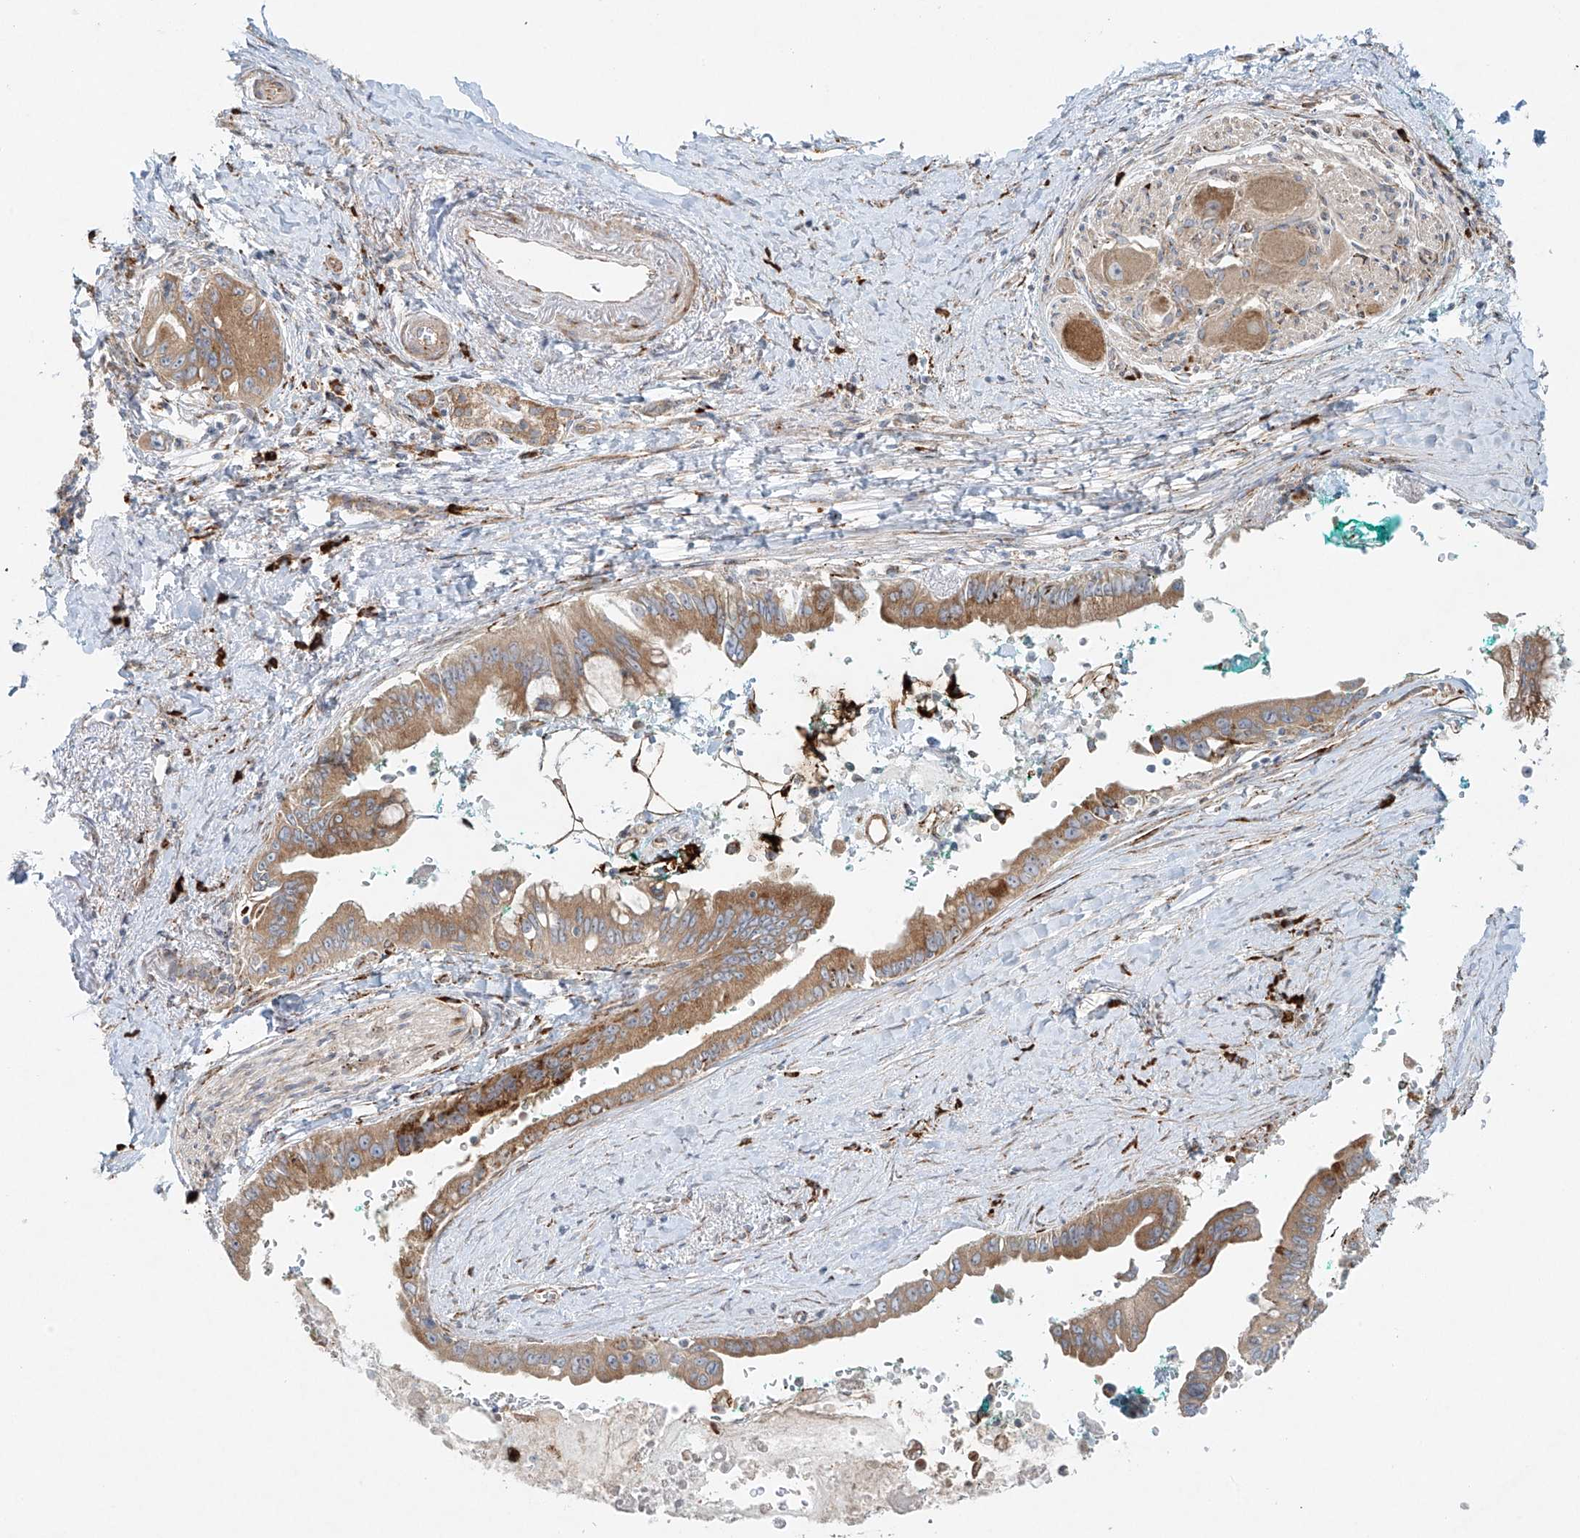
{"staining": {"intensity": "moderate", "quantity": ">75%", "location": "cytoplasmic/membranous"}, "tissue": "pancreatic cancer", "cell_type": "Tumor cells", "image_type": "cancer", "snomed": [{"axis": "morphology", "description": "Adenocarcinoma, NOS"}, {"axis": "topography", "description": "Pancreas"}], "caption": "Protein expression analysis of pancreatic adenocarcinoma exhibits moderate cytoplasmic/membranous staining in approximately >75% of tumor cells.", "gene": "EIPR1", "patient": {"sex": "male", "age": 78}}